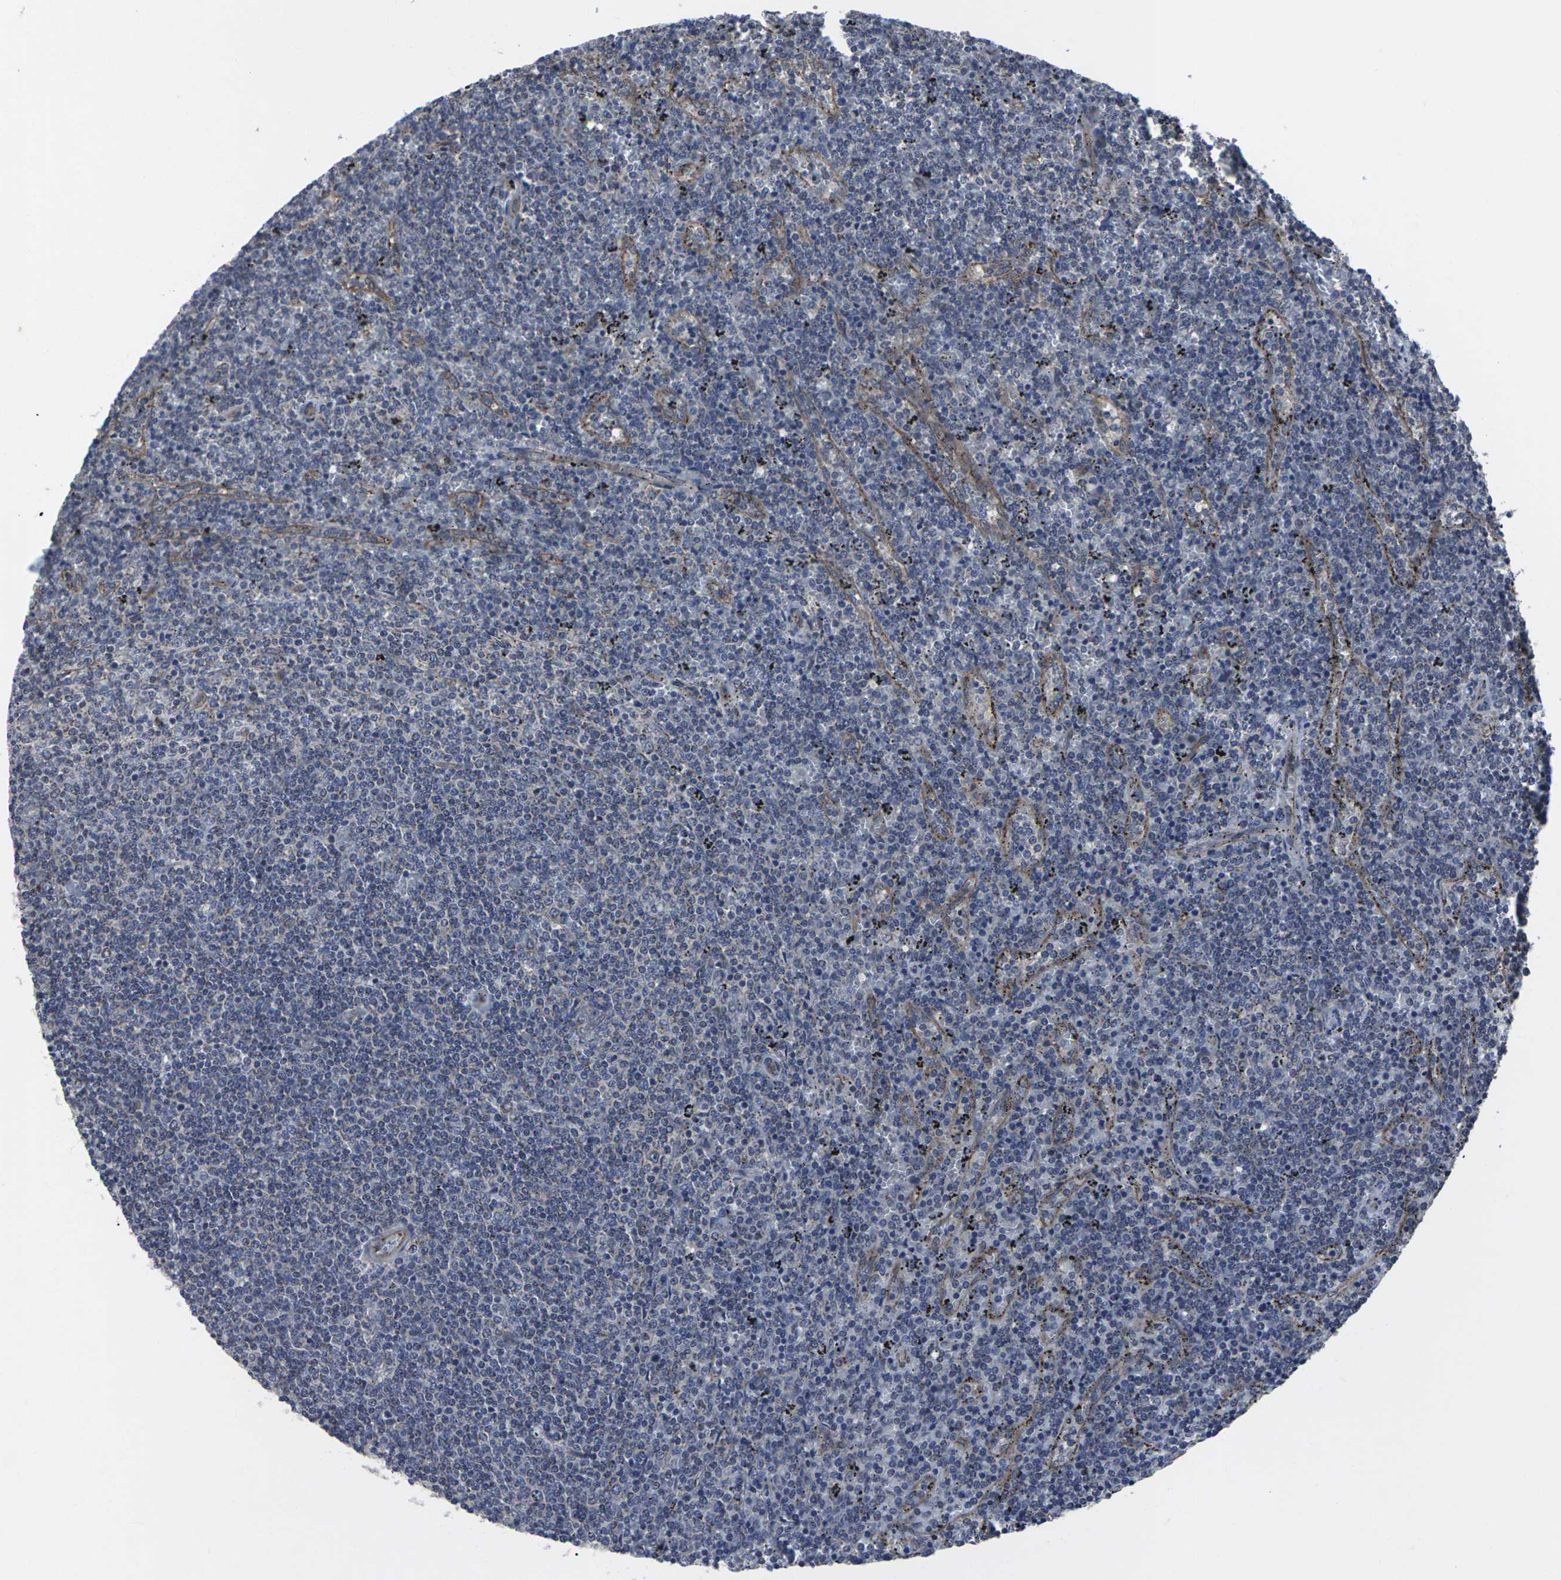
{"staining": {"intensity": "negative", "quantity": "none", "location": "none"}, "tissue": "lymphoma", "cell_type": "Tumor cells", "image_type": "cancer", "snomed": [{"axis": "morphology", "description": "Malignant lymphoma, non-Hodgkin's type, Low grade"}, {"axis": "topography", "description": "Spleen"}], "caption": "High power microscopy image of an immunohistochemistry (IHC) image of malignant lymphoma, non-Hodgkin's type (low-grade), revealing no significant staining in tumor cells. (DAB (3,3'-diaminobenzidine) immunohistochemistry (IHC), high magnification).", "gene": "MAPKAPK2", "patient": {"sex": "female", "age": 50}}